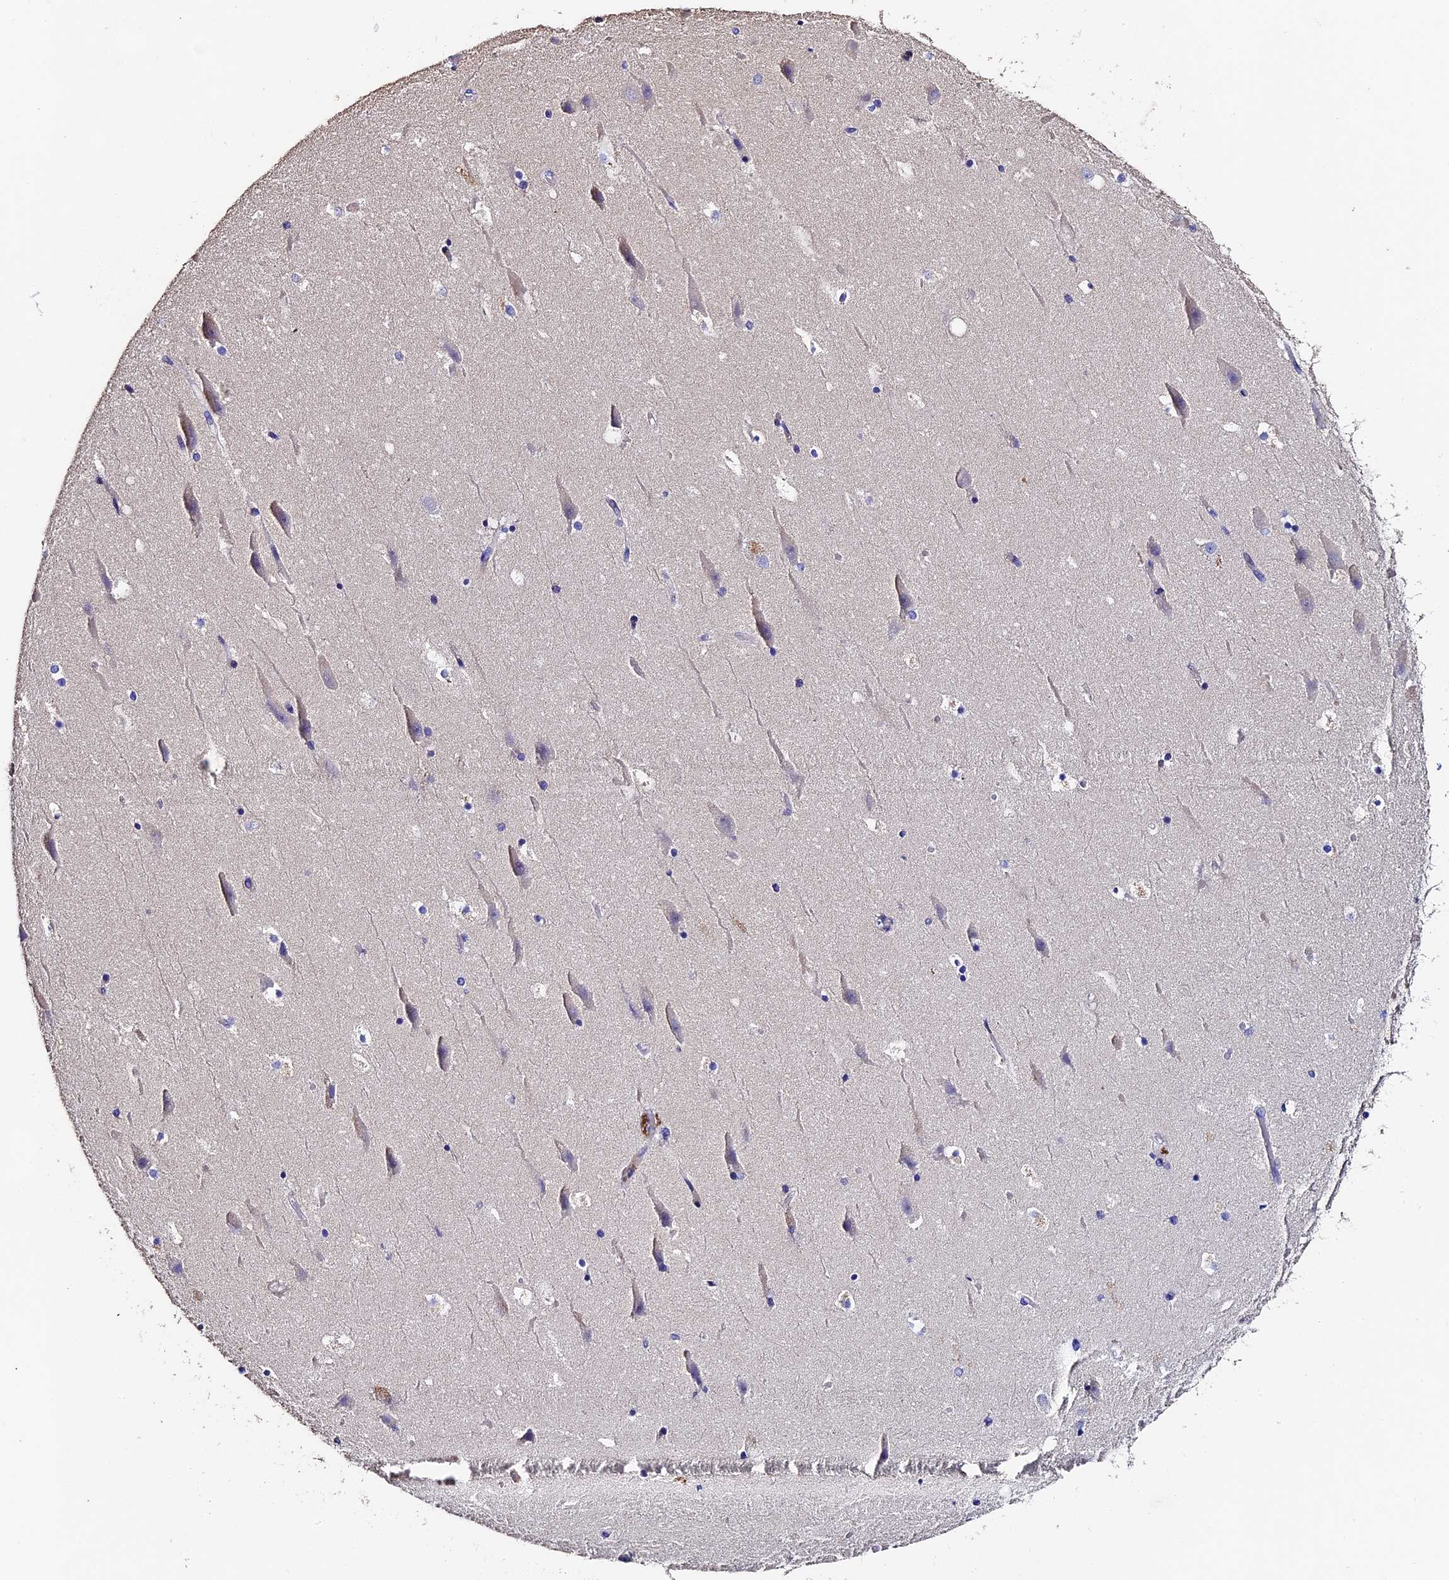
{"staining": {"intensity": "negative", "quantity": "none", "location": "none"}, "tissue": "hippocampus", "cell_type": "Glial cells", "image_type": "normal", "snomed": [{"axis": "morphology", "description": "Normal tissue, NOS"}, {"axis": "topography", "description": "Hippocampus"}], "caption": "A photomicrograph of hippocampus stained for a protein reveals no brown staining in glial cells. (DAB IHC with hematoxylin counter stain).", "gene": "FBXW9", "patient": {"sex": "female", "age": 52}}